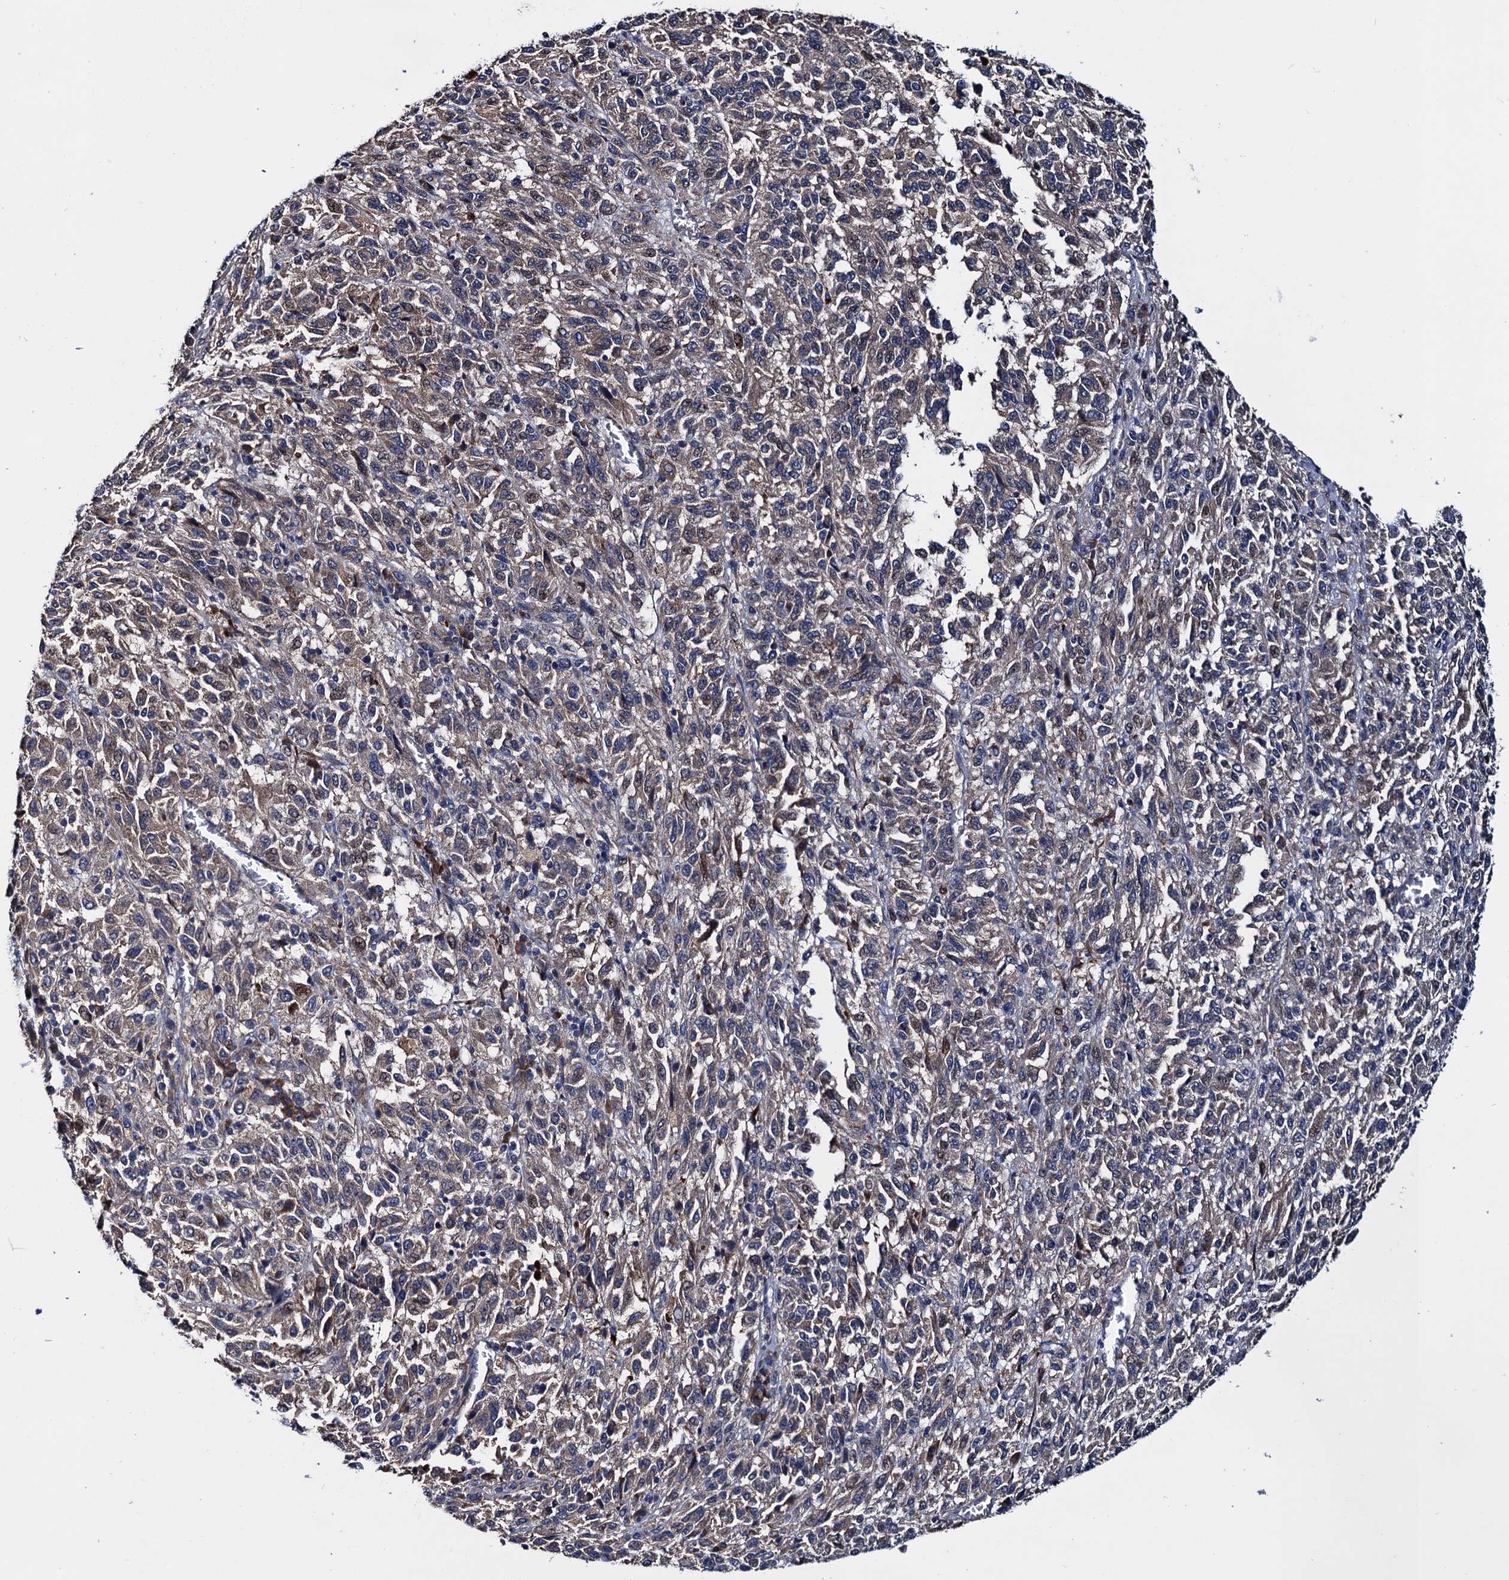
{"staining": {"intensity": "weak", "quantity": ">75%", "location": "cytoplasmic/membranous"}, "tissue": "melanoma", "cell_type": "Tumor cells", "image_type": "cancer", "snomed": [{"axis": "morphology", "description": "Malignant melanoma, Metastatic site"}, {"axis": "topography", "description": "Lung"}], "caption": "Weak cytoplasmic/membranous protein staining is identified in approximately >75% of tumor cells in melanoma.", "gene": "TRMT112", "patient": {"sex": "male", "age": 64}}